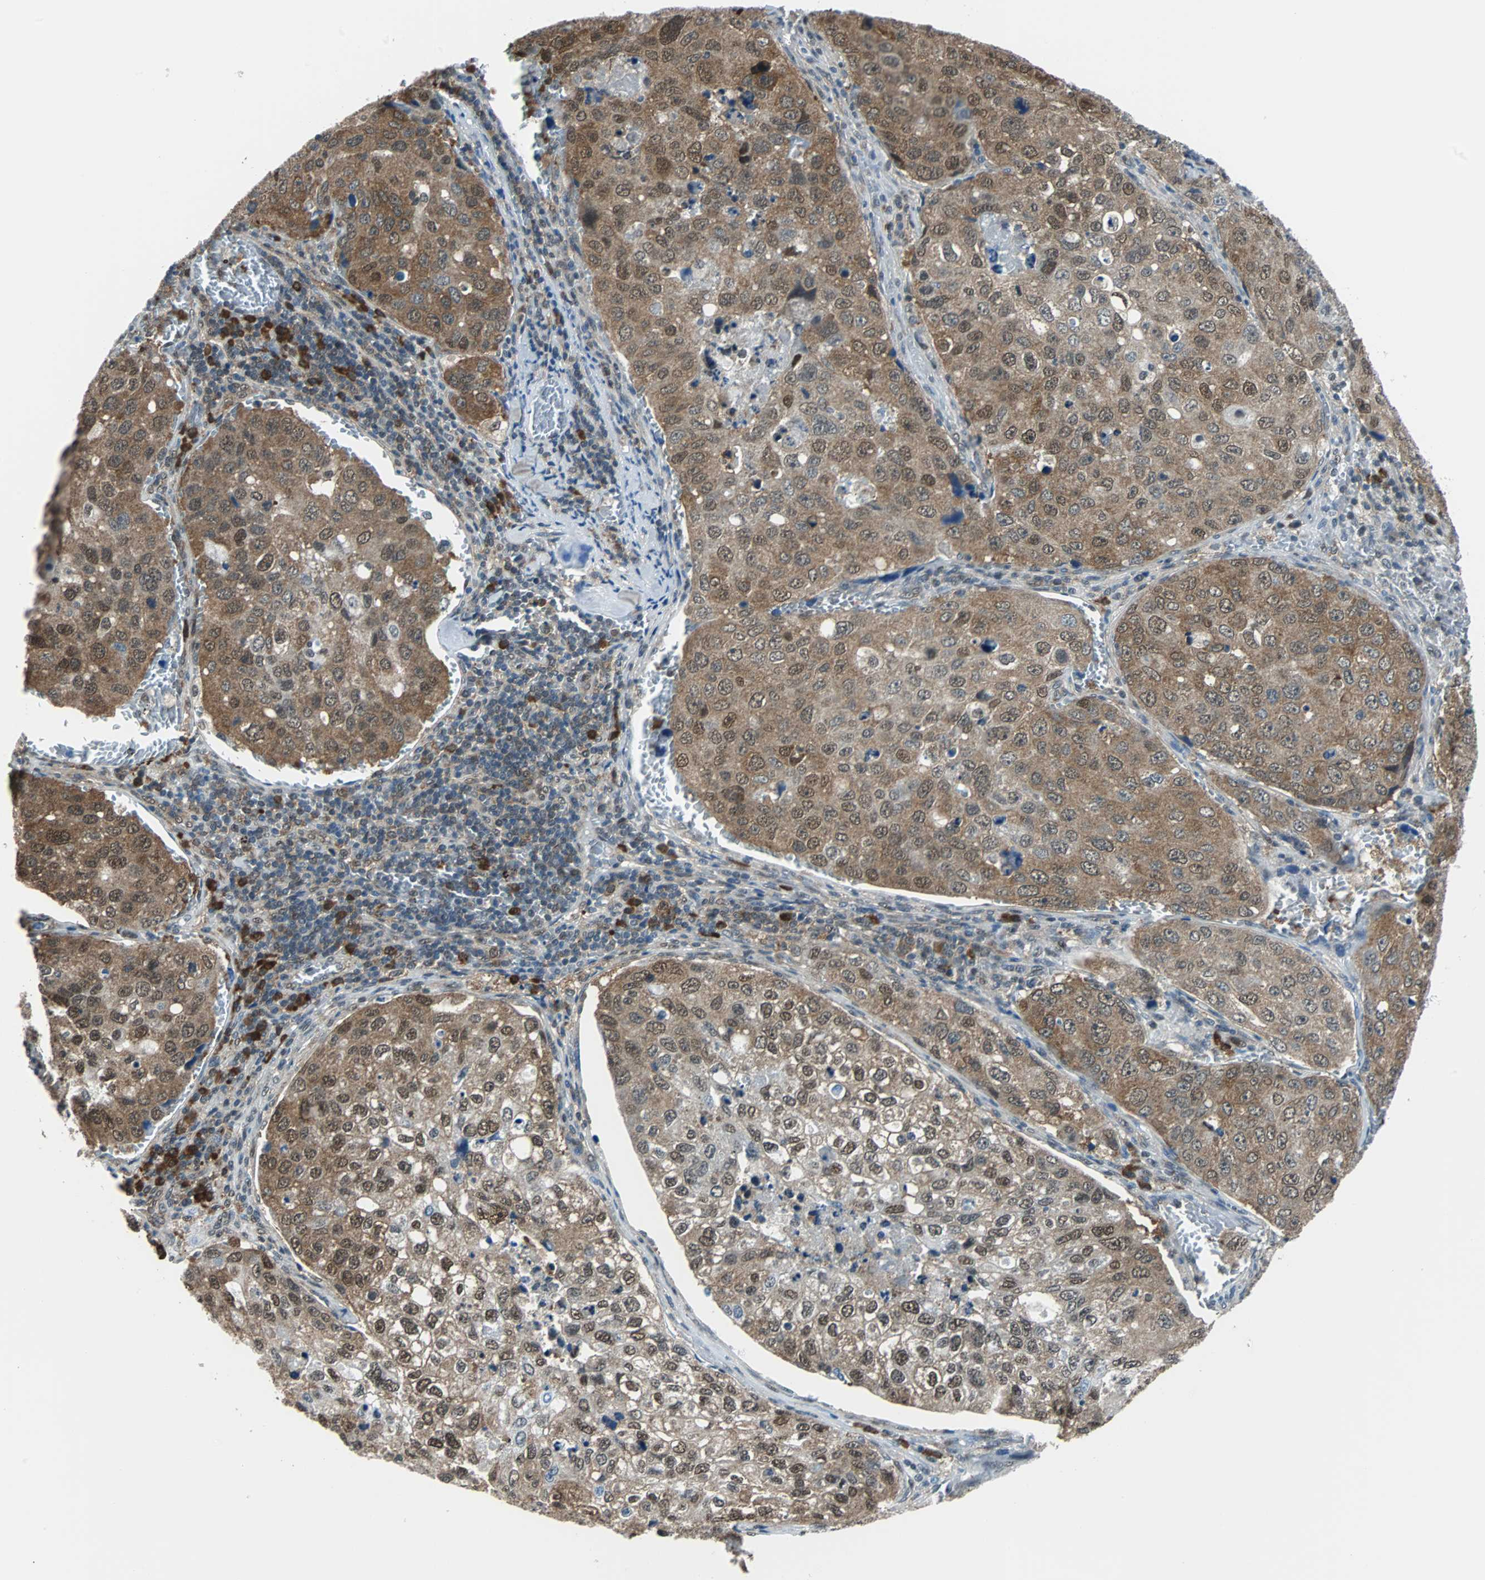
{"staining": {"intensity": "moderate", "quantity": ">75%", "location": "cytoplasmic/membranous,nuclear"}, "tissue": "urothelial cancer", "cell_type": "Tumor cells", "image_type": "cancer", "snomed": [{"axis": "morphology", "description": "Urothelial carcinoma, High grade"}, {"axis": "topography", "description": "Lymph node"}, {"axis": "topography", "description": "Urinary bladder"}], "caption": "A photomicrograph of human urothelial carcinoma (high-grade) stained for a protein demonstrates moderate cytoplasmic/membranous and nuclear brown staining in tumor cells. (Stains: DAB (3,3'-diaminobenzidine) in brown, nuclei in blue, Microscopy: brightfield microscopy at high magnification).", "gene": "VCP", "patient": {"sex": "male", "age": 51}}